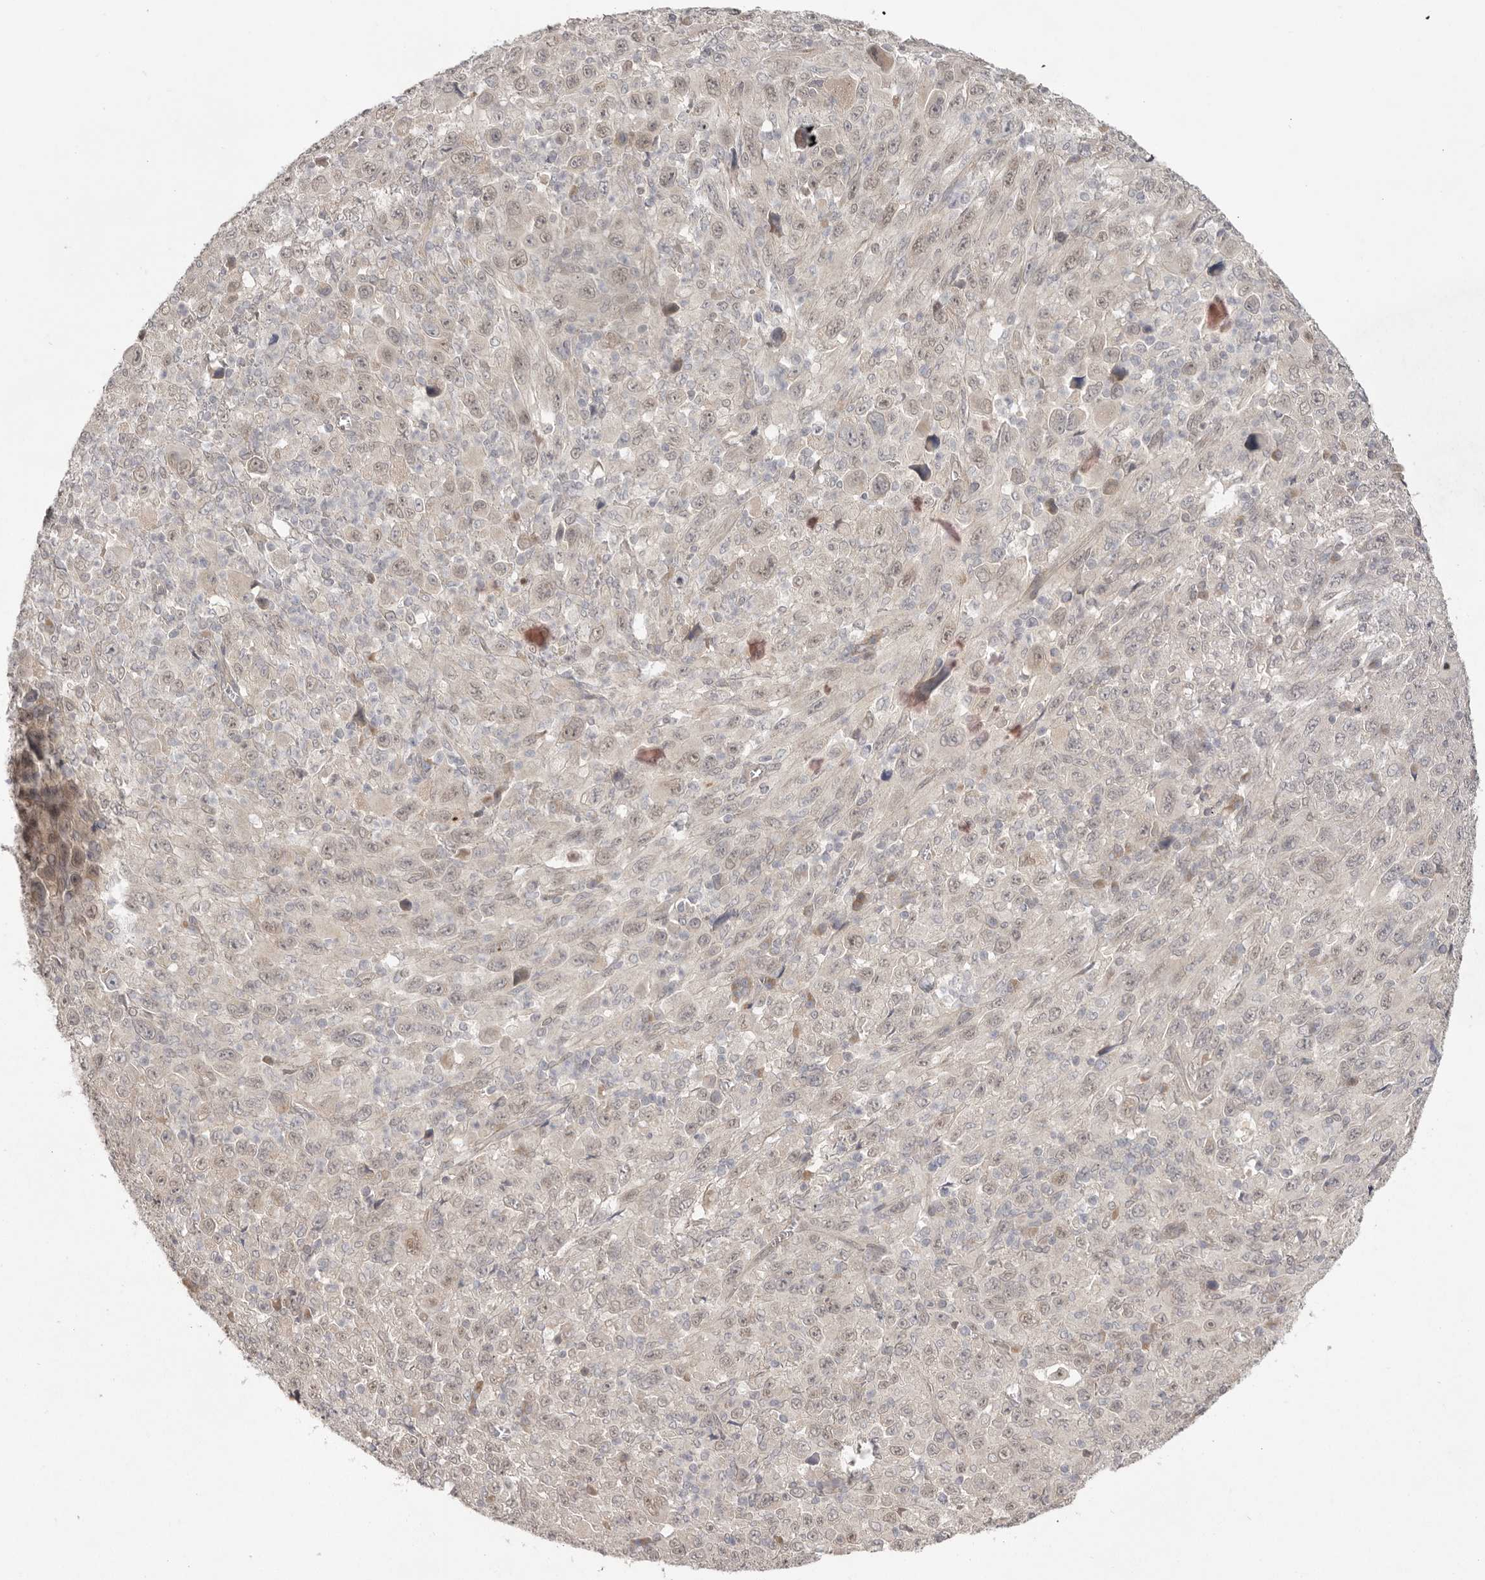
{"staining": {"intensity": "weak", "quantity": "<25%", "location": "nuclear"}, "tissue": "melanoma", "cell_type": "Tumor cells", "image_type": "cancer", "snomed": [{"axis": "morphology", "description": "Malignant melanoma, Metastatic site"}, {"axis": "topography", "description": "Skin"}], "caption": "The immunohistochemistry photomicrograph has no significant positivity in tumor cells of malignant melanoma (metastatic site) tissue. Brightfield microscopy of immunohistochemistry stained with DAB (3,3'-diaminobenzidine) (brown) and hematoxylin (blue), captured at high magnification.", "gene": "NSUN4", "patient": {"sex": "female", "age": 56}}